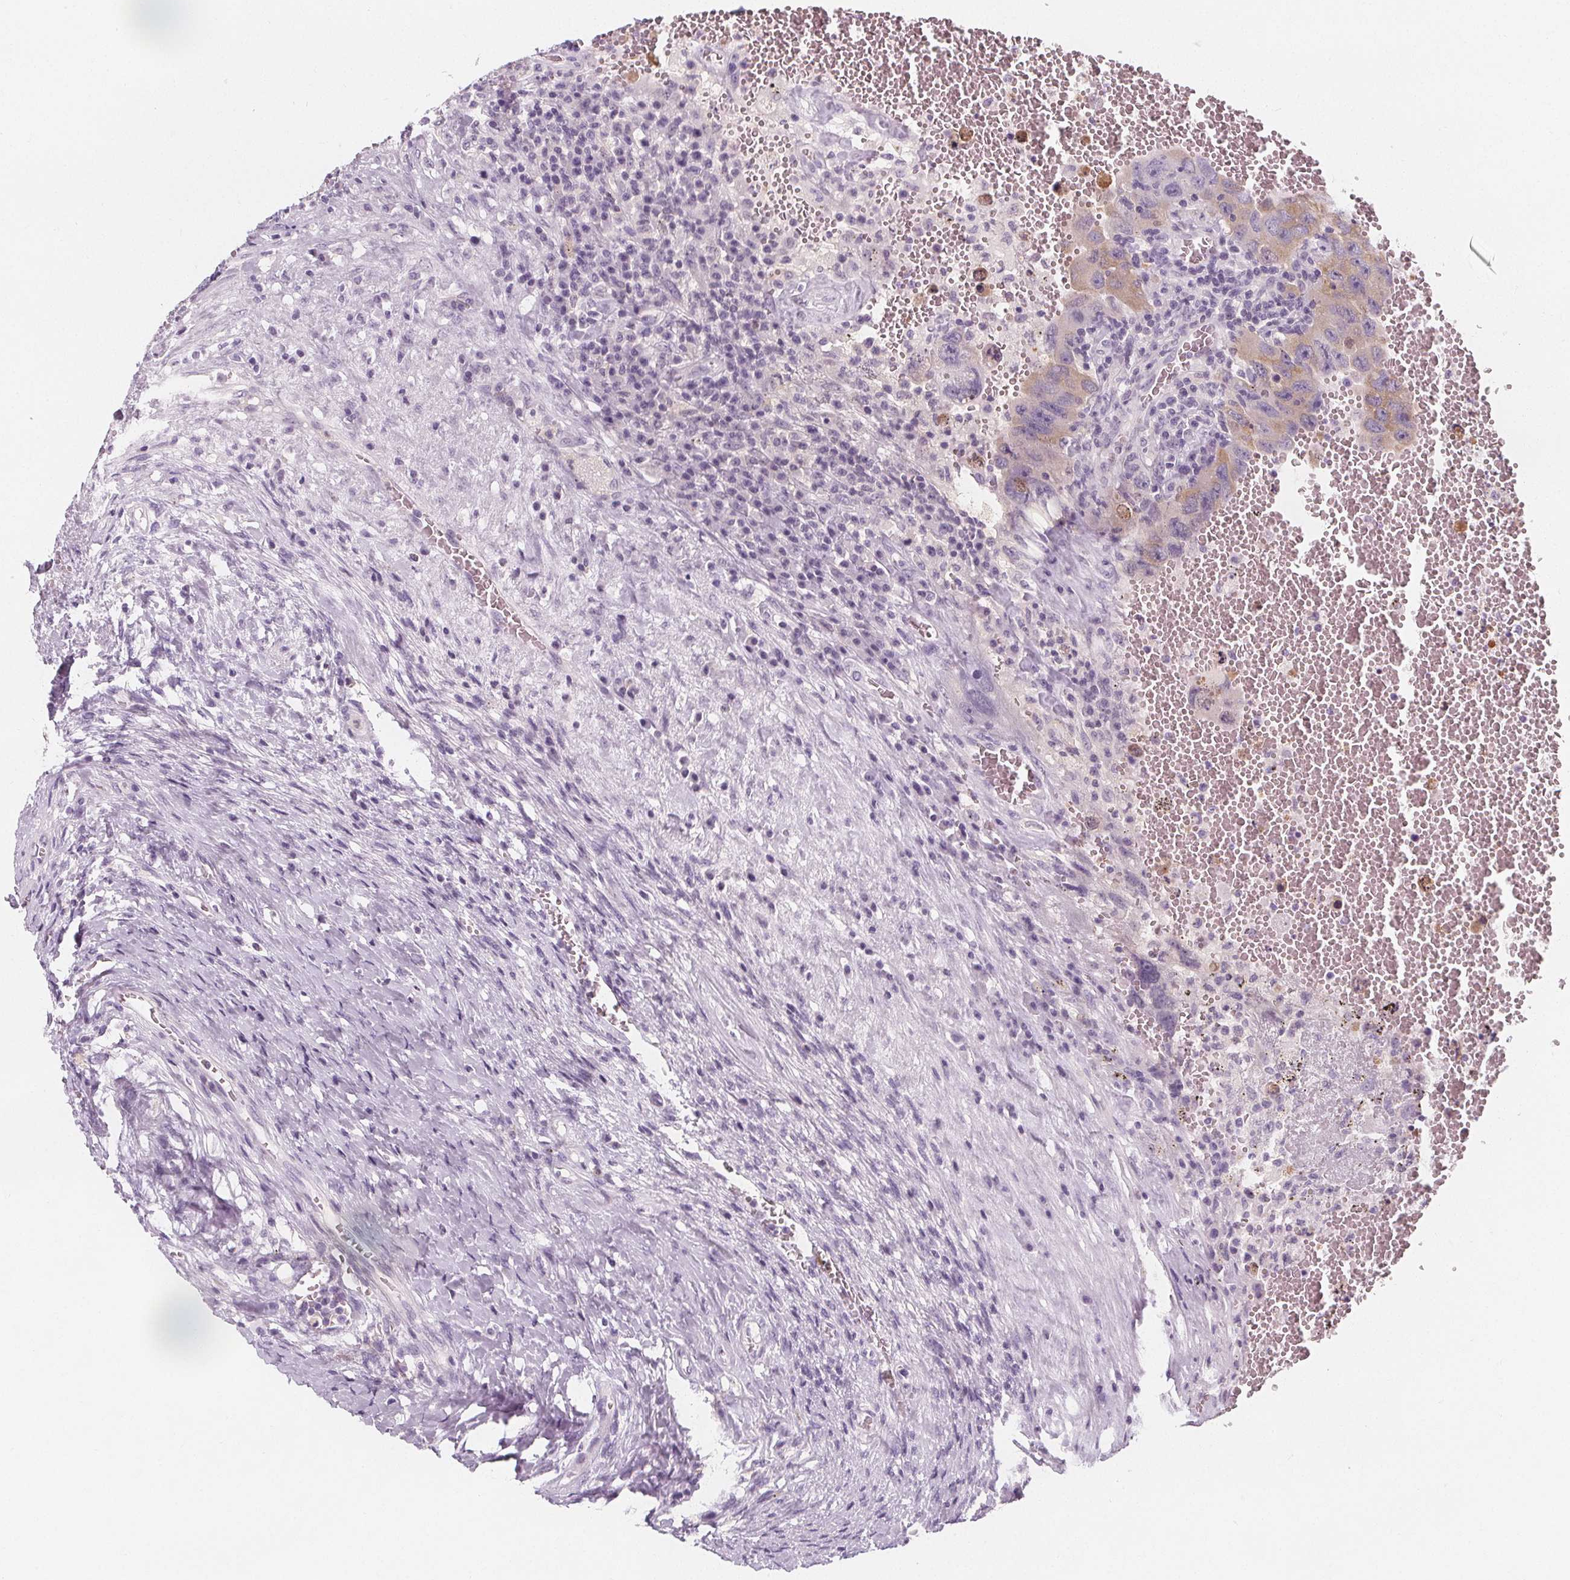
{"staining": {"intensity": "moderate", "quantity": ">75%", "location": "cytoplasmic/membranous"}, "tissue": "testis cancer", "cell_type": "Tumor cells", "image_type": "cancer", "snomed": [{"axis": "morphology", "description": "Carcinoma, Embryonal, NOS"}, {"axis": "topography", "description": "Testis"}], "caption": "Protein analysis of testis embryonal carcinoma tissue demonstrates moderate cytoplasmic/membranous positivity in approximately >75% of tumor cells.", "gene": "UGP2", "patient": {"sex": "male", "age": 26}}